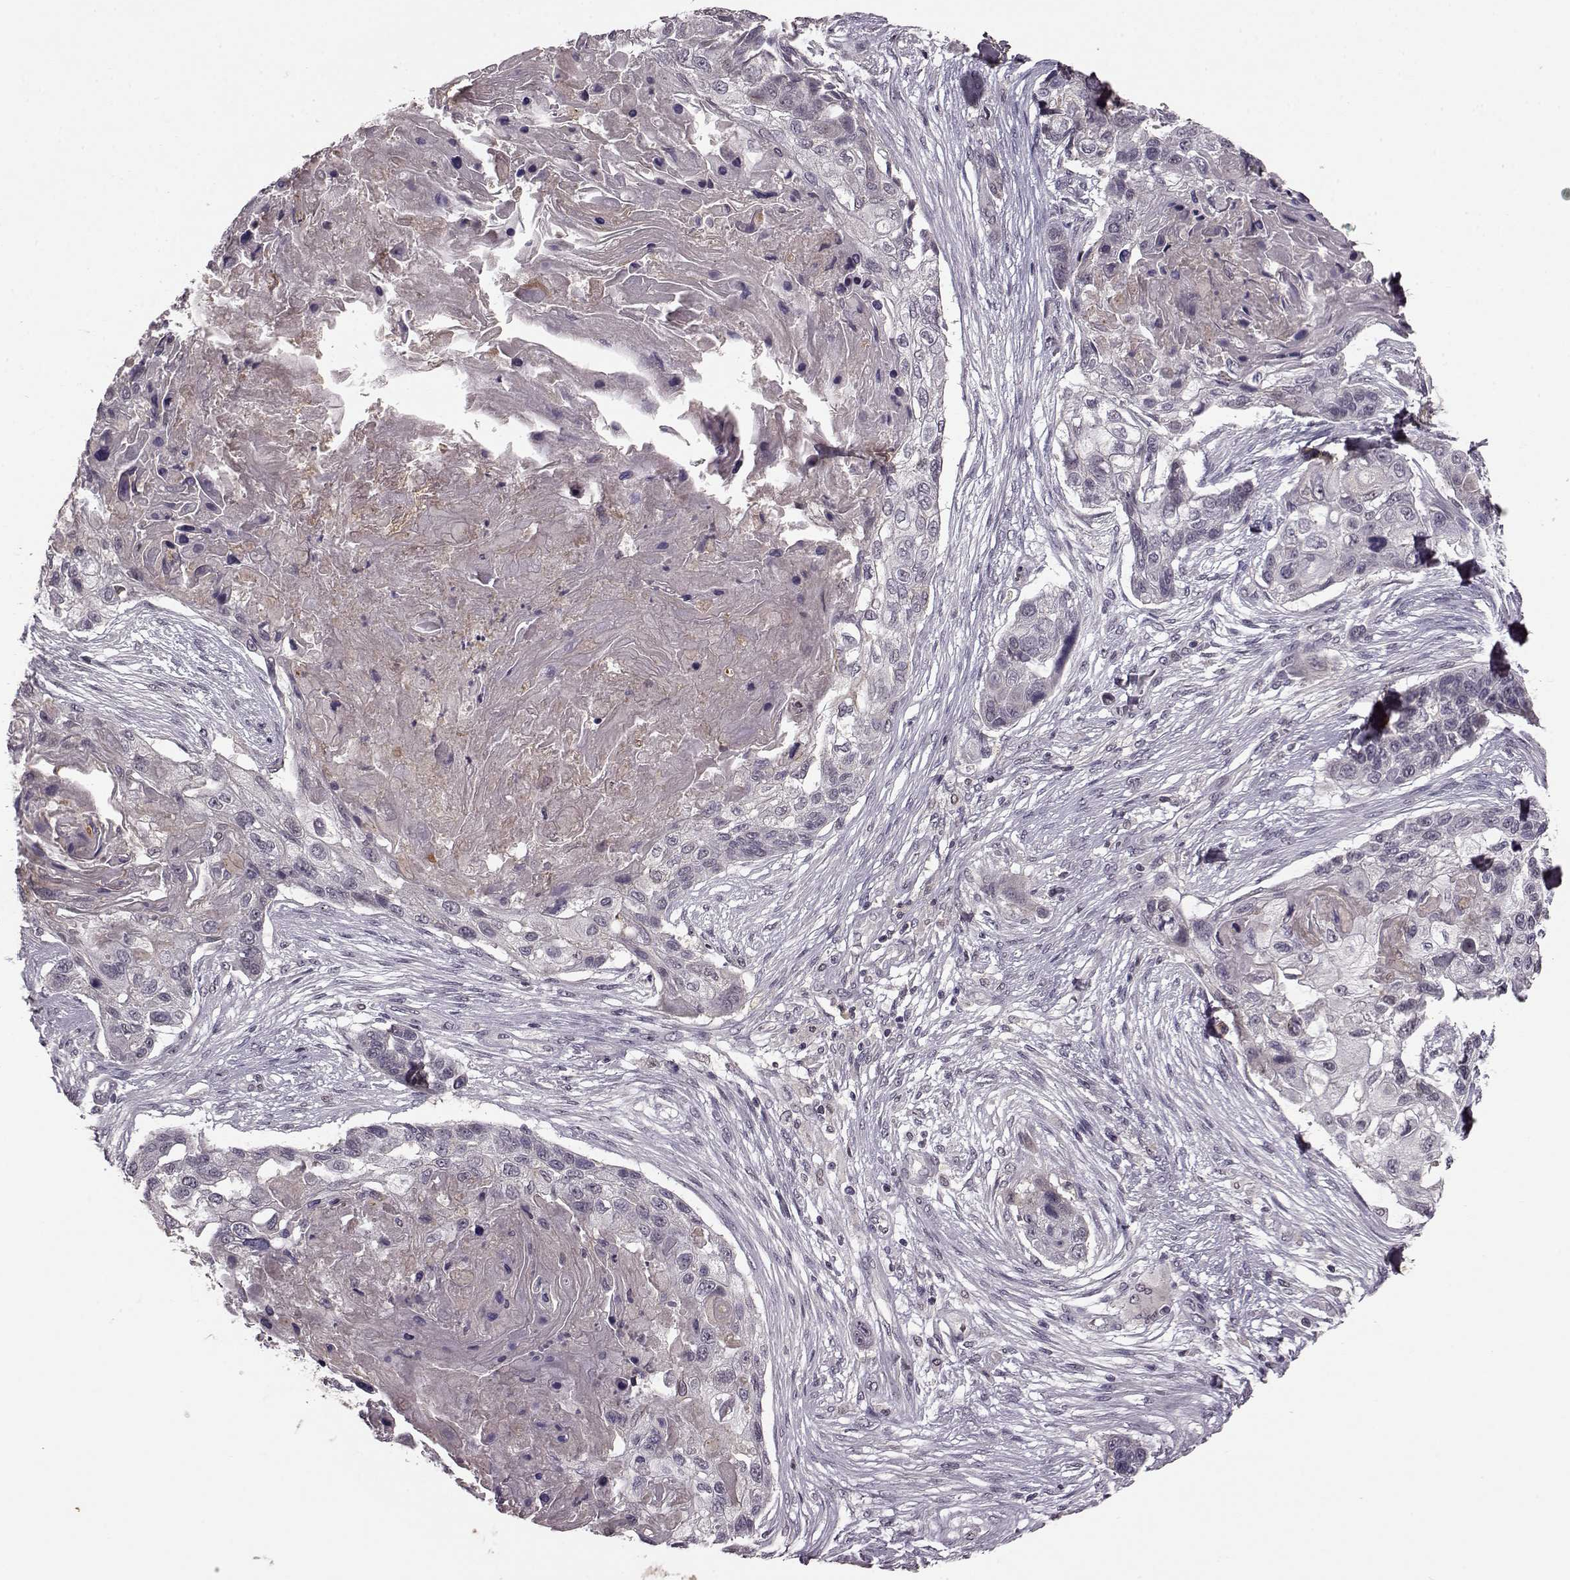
{"staining": {"intensity": "negative", "quantity": "none", "location": "none"}, "tissue": "lung cancer", "cell_type": "Tumor cells", "image_type": "cancer", "snomed": [{"axis": "morphology", "description": "Squamous cell carcinoma, NOS"}, {"axis": "topography", "description": "Lung"}], "caption": "Protein analysis of squamous cell carcinoma (lung) demonstrates no significant staining in tumor cells.", "gene": "NRL", "patient": {"sex": "male", "age": 69}}